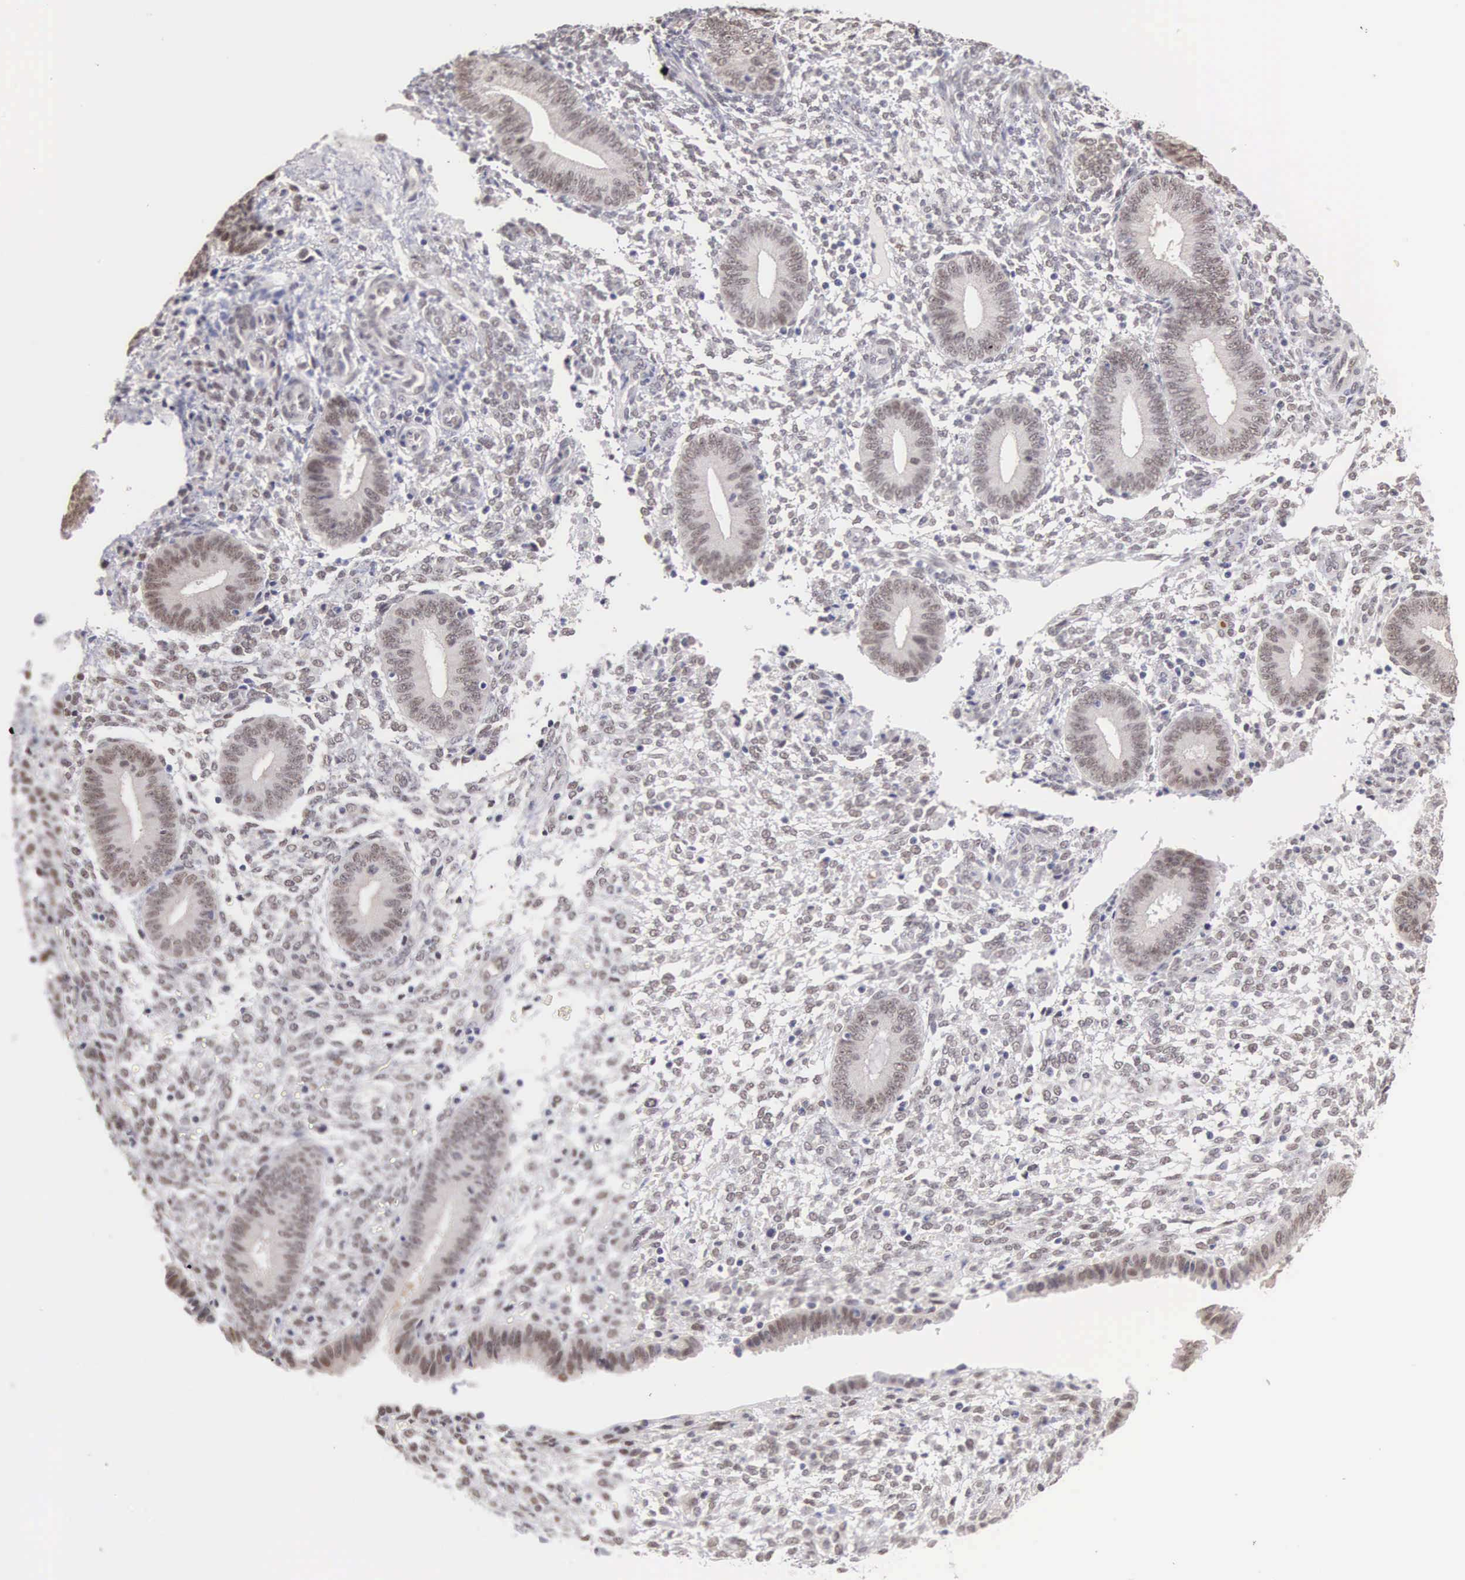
{"staining": {"intensity": "weak", "quantity": "25%-75%", "location": "nuclear"}, "tissue": "endometrium", "cell_type": "Cells in endometrial stroma", "image_type": "normal", "snomed": [{"axis": "morphology", "description": "Normal tissue, NOS"}, {"axis": "topography", "description": "Endometrium"}], "caption": "A histopathology image of endometrium stained for a protein demonstrates weak nuclear brown staining in cells in endometrial stroma. (brown staining indicates protein expression, while blue staining denotes nuclei).", "gene": "HMGXB4", "patient": {"sex": "female", "age": 35}}